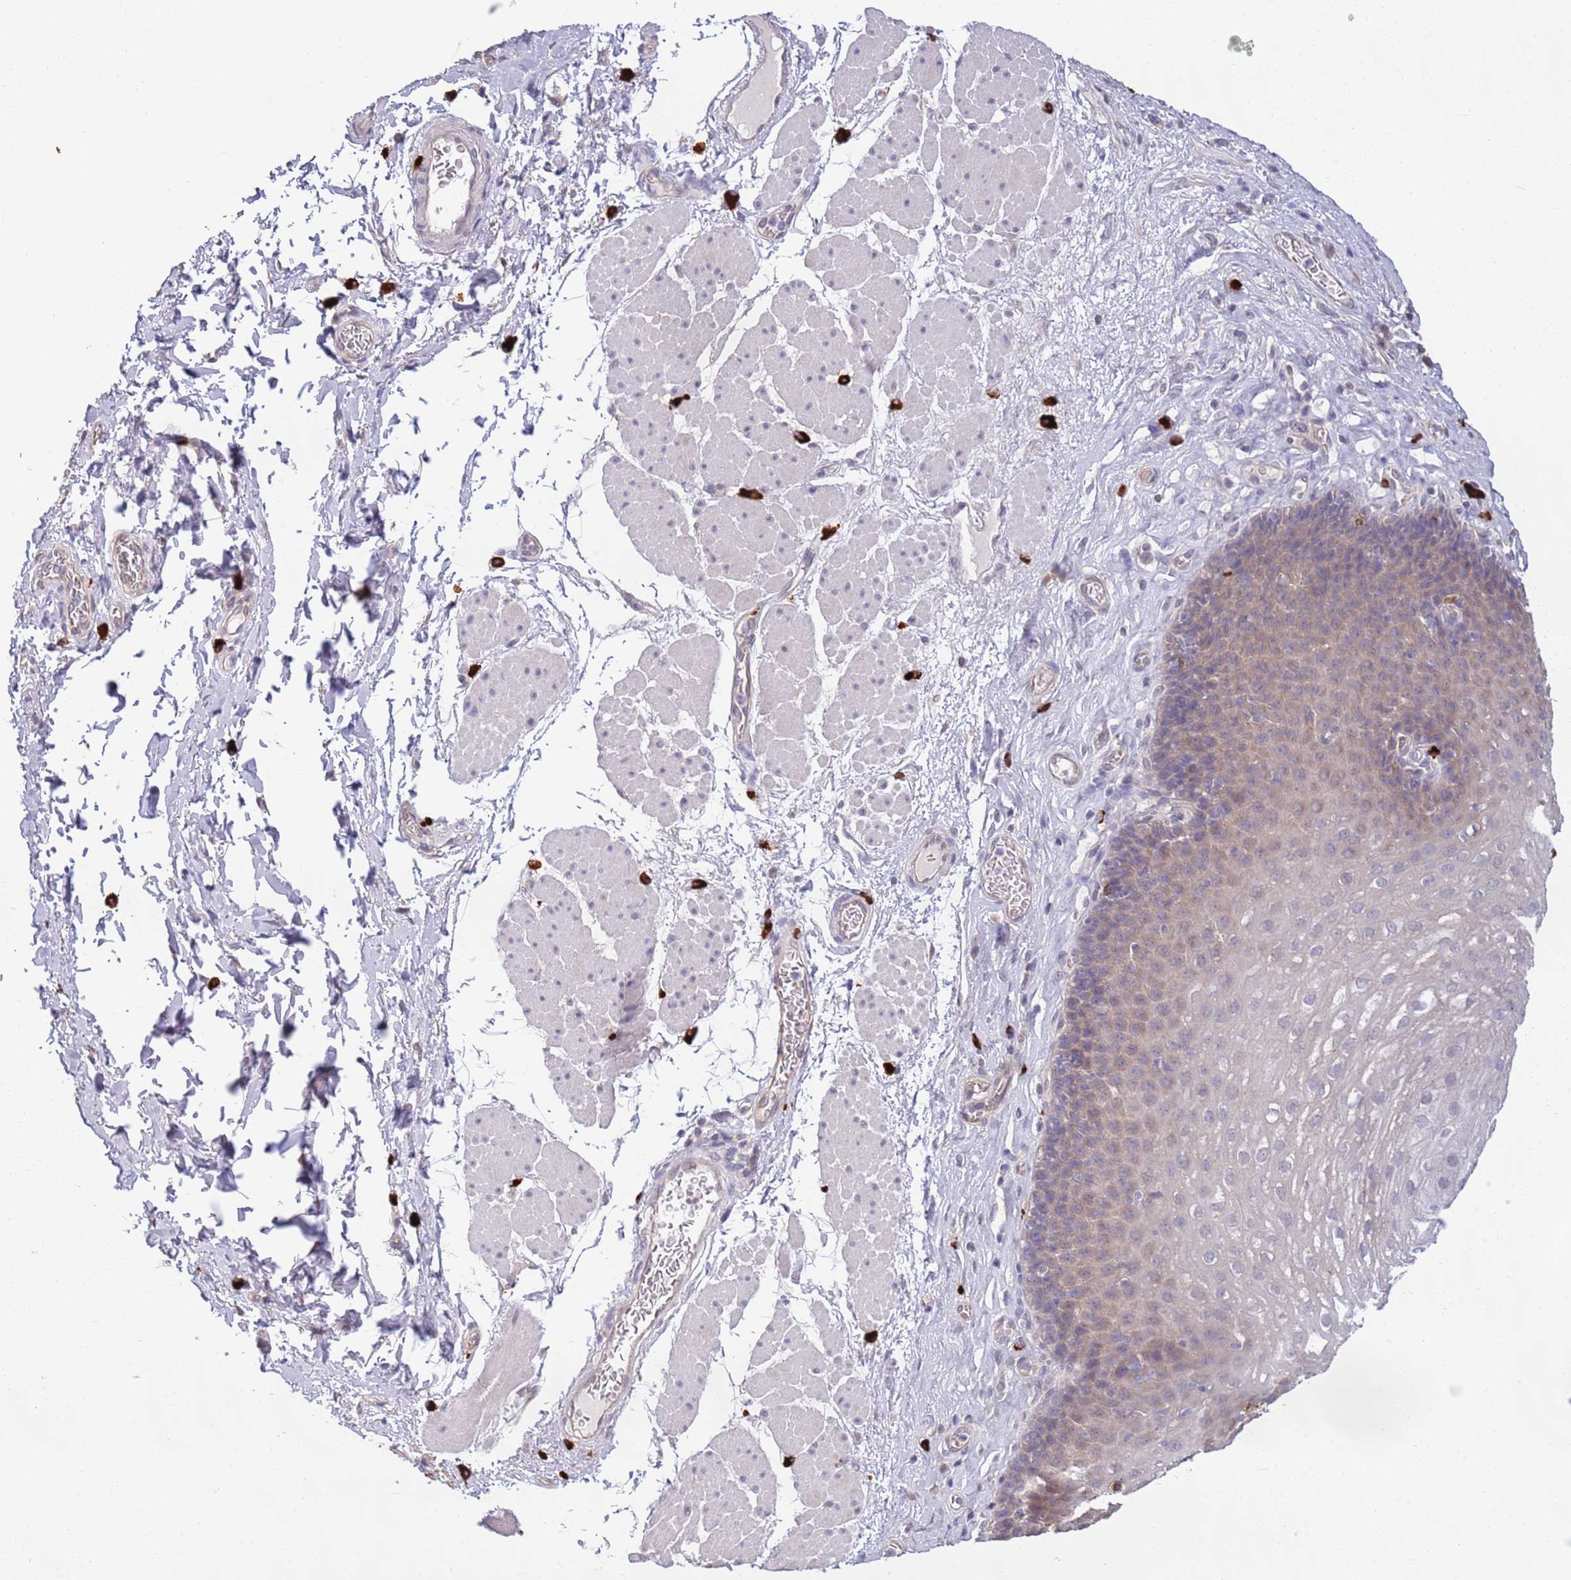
{"staining": {"intensity": "weak", "quantity": "25%-75%", "location": "cytoplasmic/membranous"}, "tissue": "esophagus", "cell_type": "Squamous epithelial cells", "image_type": "normal", "snomed": [{"axis": "morphology", "description": "Normal tissue, NOS"}, {"axis": "topography", "description": "Esophagus"}], "caption": "A low amount of weak cytoplasmic/membranous positivity is appreciated in about 25%-75% of squamous epithelial cells in normal esophagus. (DAB (3,3'-diaminobenzidine) = brown stain, brightfield microscopy at high magnification).", "gene": "MARVELD2", "patient": {"sex": "female", "age": 66}}